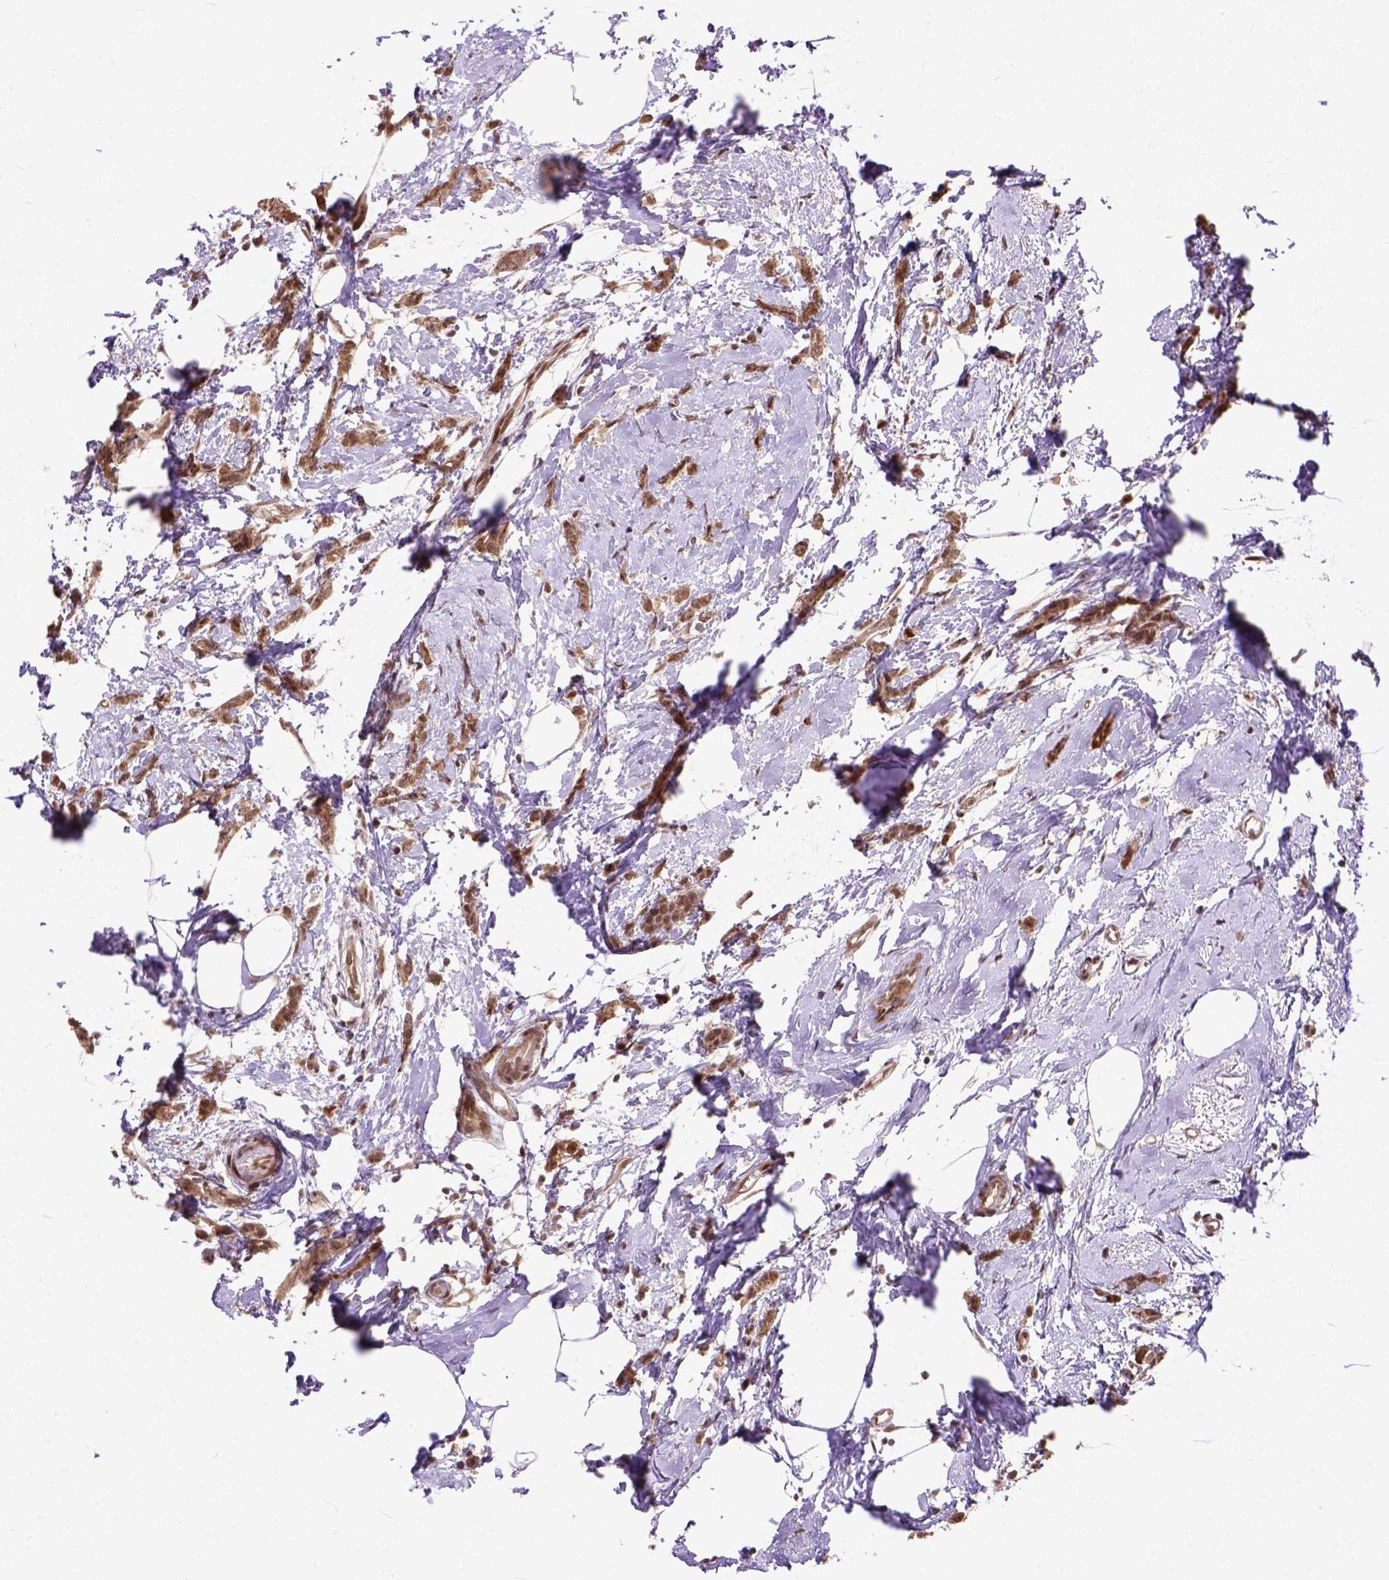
{"staining": {"intensity": "moderate", "quantity": ">75%", "location": "nuclear"}, "tissue": "breast cancer", "cell_type": "Tumor cells", "image_type": "cancer", "snomed": [{"axis": "morphology", "description": "Duct carcinoma"}, {"axis": "topography", "description": "Breast"}], "caption": "Breast cancer (intraductal carcinoma) tissue exhibits moderate nuclear positivity in about >75% of tumor cells", "gene": "ZNF630", "patient": {"sex": "female", "age": 40}}